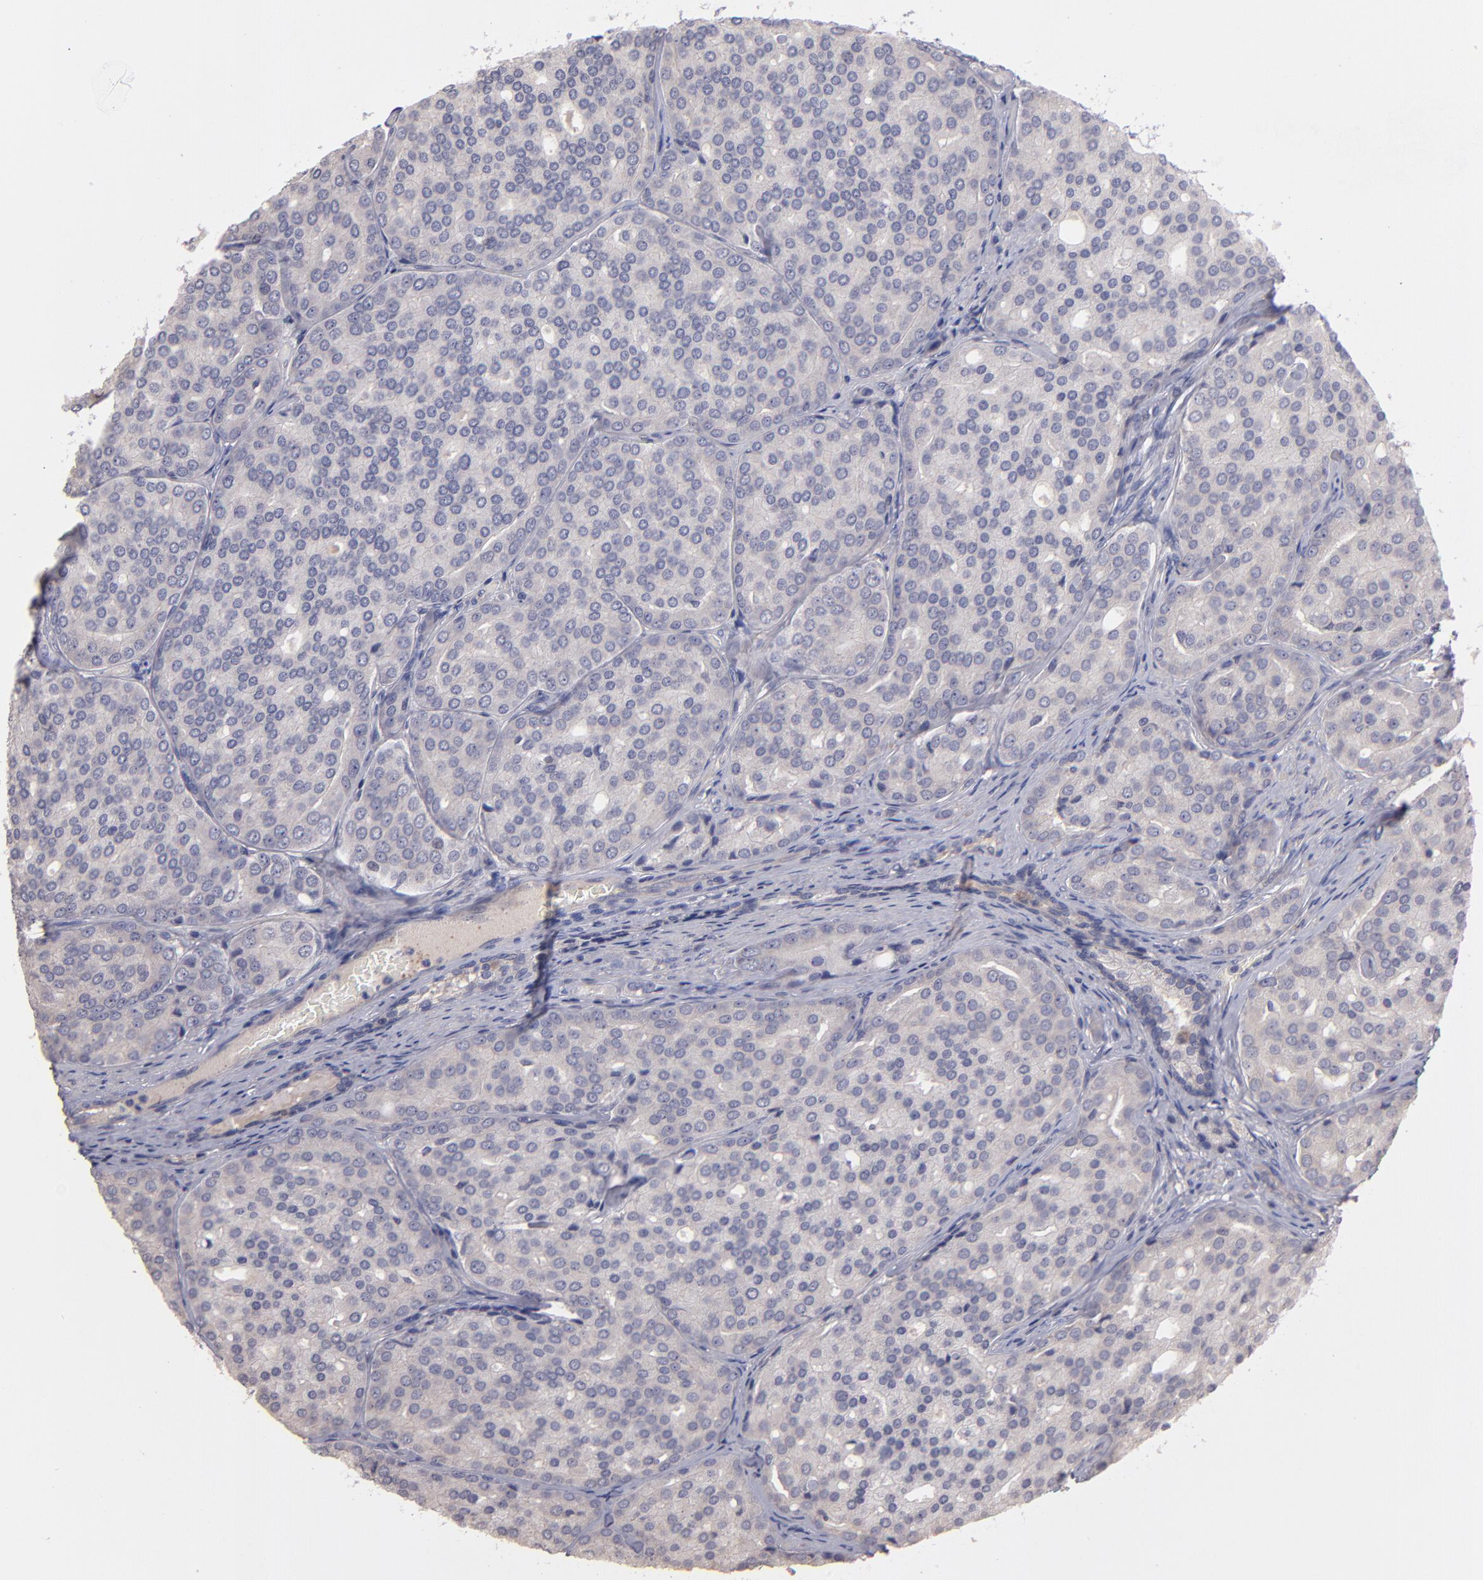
{"staining": {"intensity": "negative", "quantity": "none", "location": "none"}, "tissue": "prostate cancer", "cell_type": "Tumor cells", "image_type": "cancer", "snomed": [{"axis": "morphology", "description": "Adenocarcinoma, High grade"}, {"axis": "topography", "description": "Prostate"}], "caption": "DAB (3,3'-diaminobenzidine) immunohistochemical staining of human prostate adenocarcinoma (high-grade) demonstrates no significant expression in tumor cells.", "gene": "GNAZ", "patient": {"sex": "male", "age": 64}}